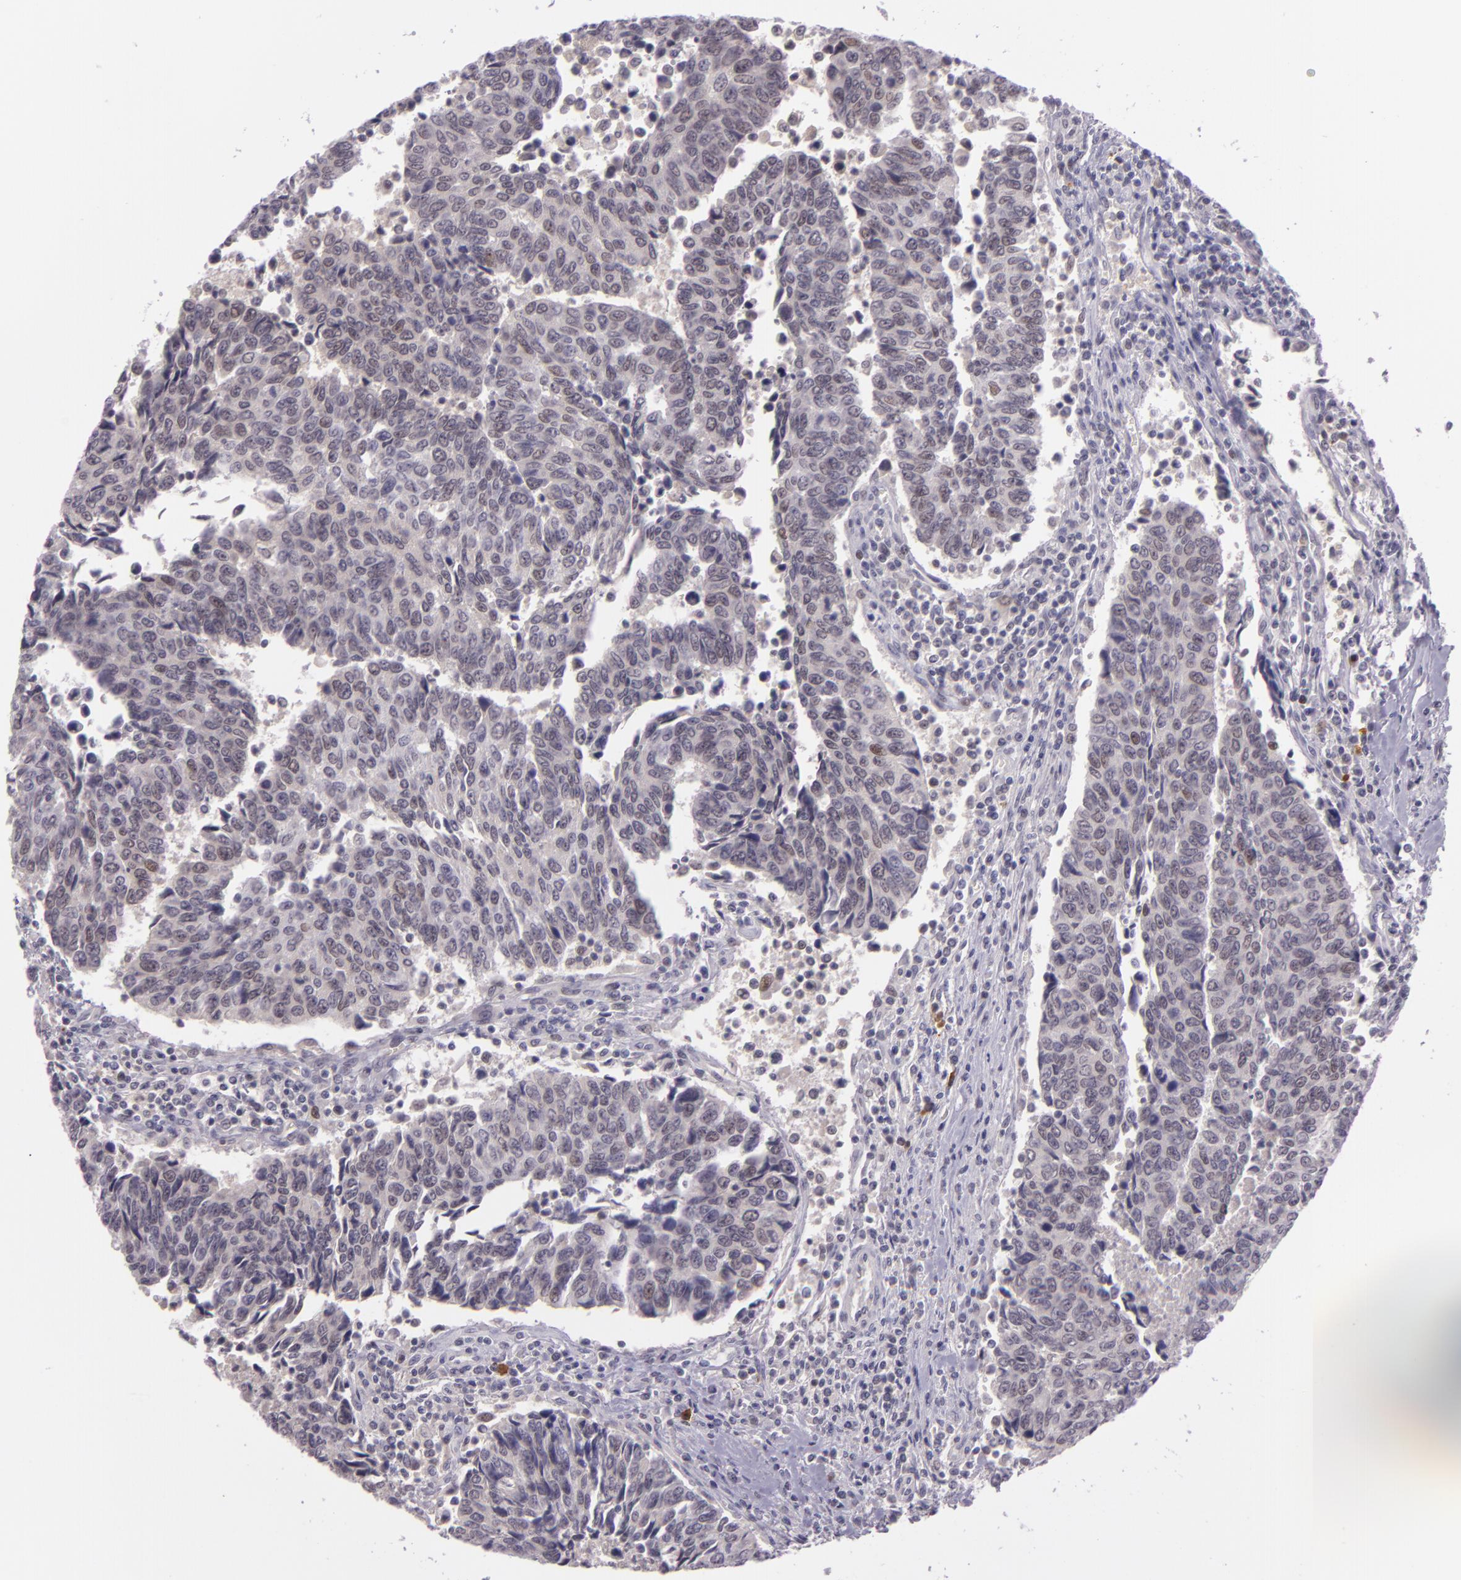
{"staining": {"intensity": "negative", "quantity": "none", "location": "none"}, "tissue": "urothelial cancer", "cell_type": "Tumor cells", "image_type": "cancer", "snomed": [{"axis": "morphology", "description": "Urothelial carcinoma, High grade"}, {"axis": "topography", "description": "Urinary bladder"}], "caption": "A photomicrograph of urothelial cancer stained for a protein exhibits no brown staining in tumor cells.", "gene": "CHEK2", "patient": {"sex": "male", "age": 86}}